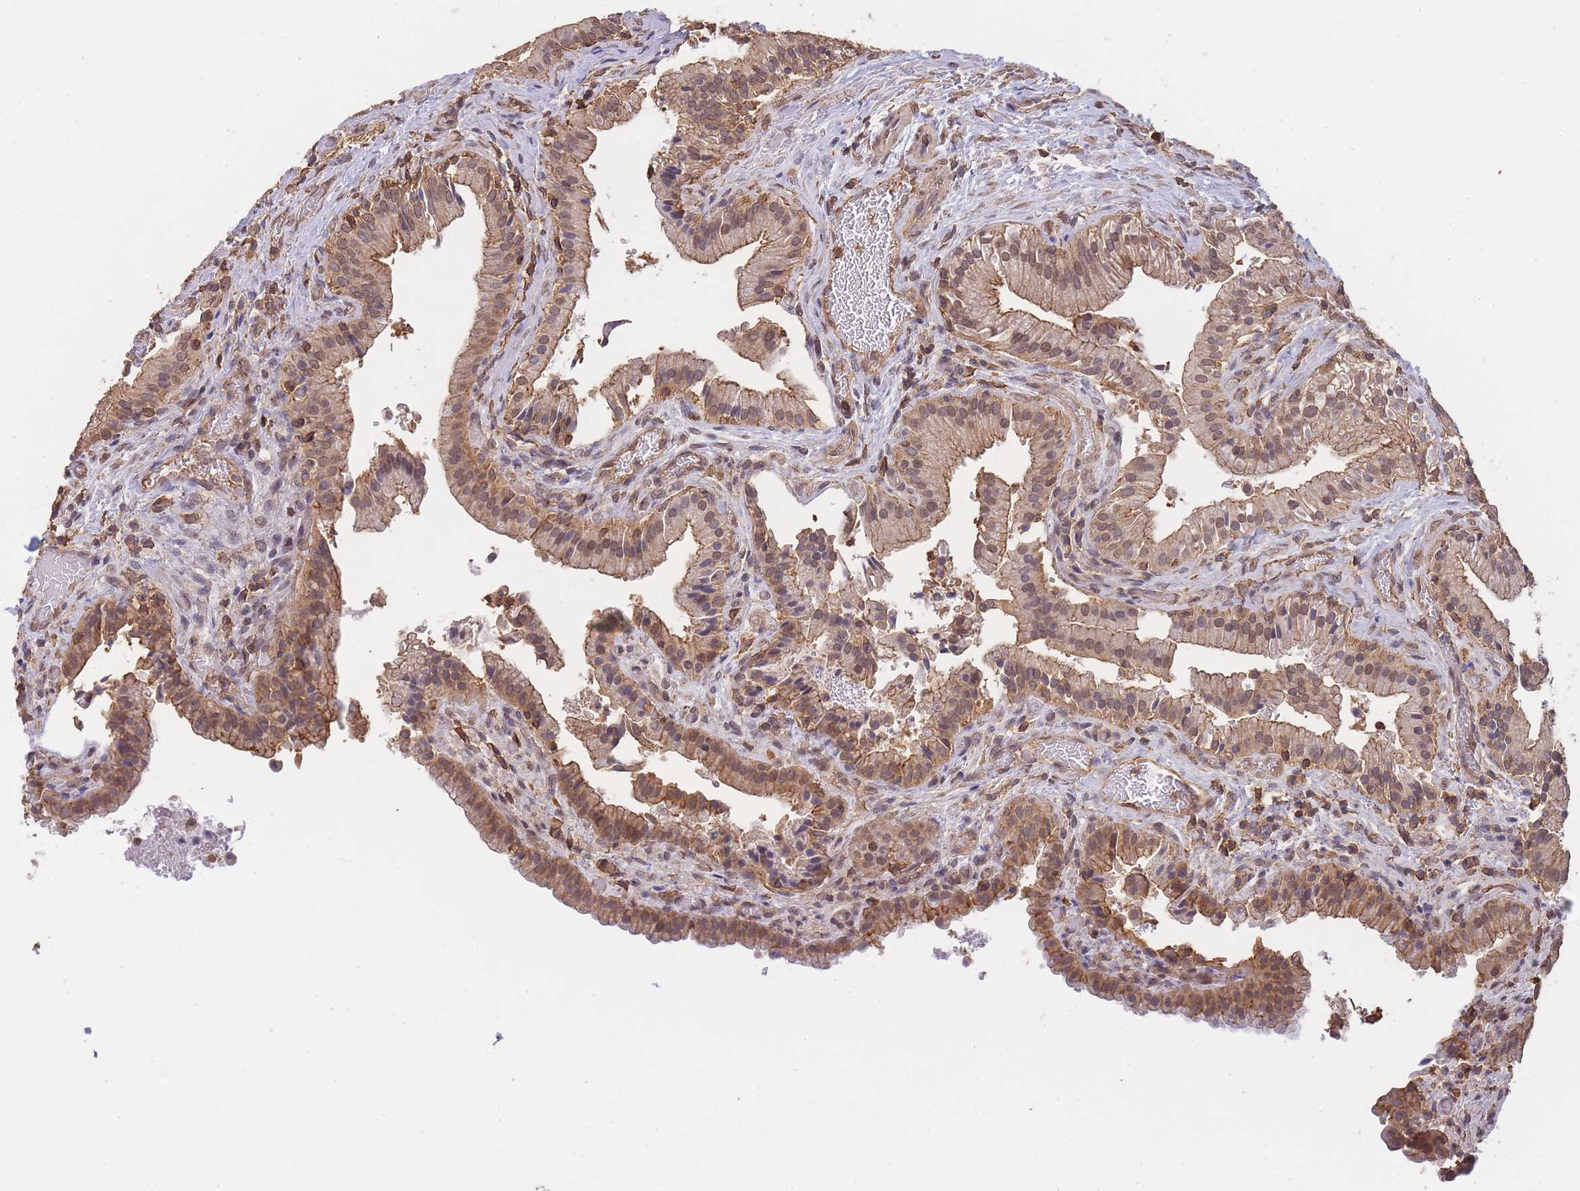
{"staining": {"intensity": "moderate", "quantity": ">75%", "location": "cytoplasmic/membranous,nuclear"}, "tissue": "gallbladder", "cell_type": "Glandular cells", "image_type": "normal", "snomed": [{"axis": "morphology", "description": "Normal tissue, NOS"}, {"axis": "topography", "description": "Gallbladder"}], "caption": "Moderate cytoplasmic/membranous,nuclear expression is seen in approximately >75% of glandular cells in unremarkable gallbladder.", "gene": "METRN", "patient": {"sex": "male", "age": 24}}